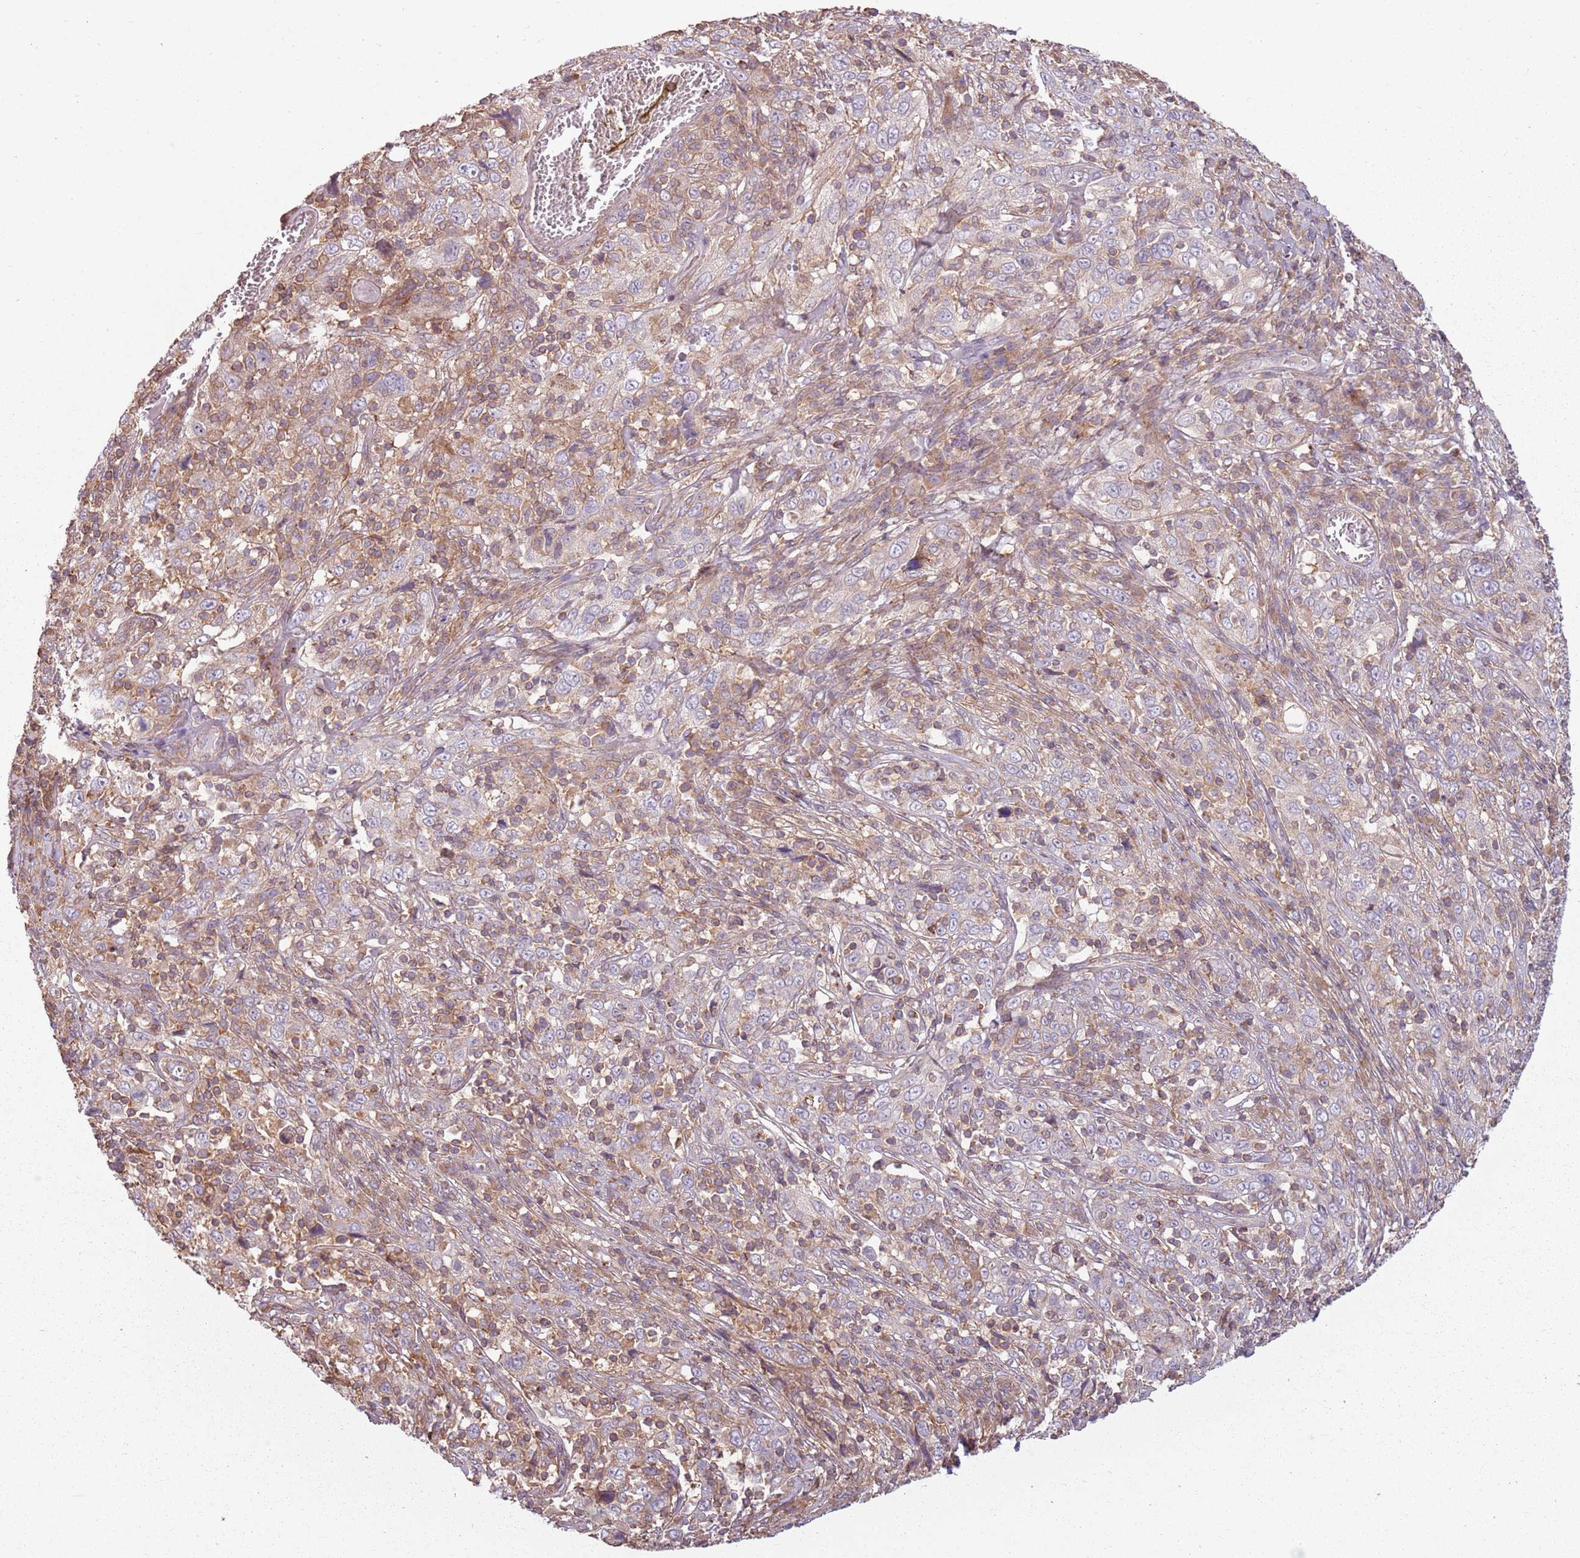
{"staining": {"intensity": "weak", "quantity": "<25%", "location": "cytoplasmic/membranous"}, "tissue": "cervical cancer", "cell_type": "Tumor cells", "image_type": "cancer", "snomed": [{"axis": "morphology", "description": "Squamous cell carcinoma, NOS"}, {"axis": "topography", "description": "Cervix"}], "caption": "Tumor cells are negative for brown protein staining in cervical squamous cell carcinoma.", "gene": "RPL21", "patient": {"sex": "female", "age": 46}}